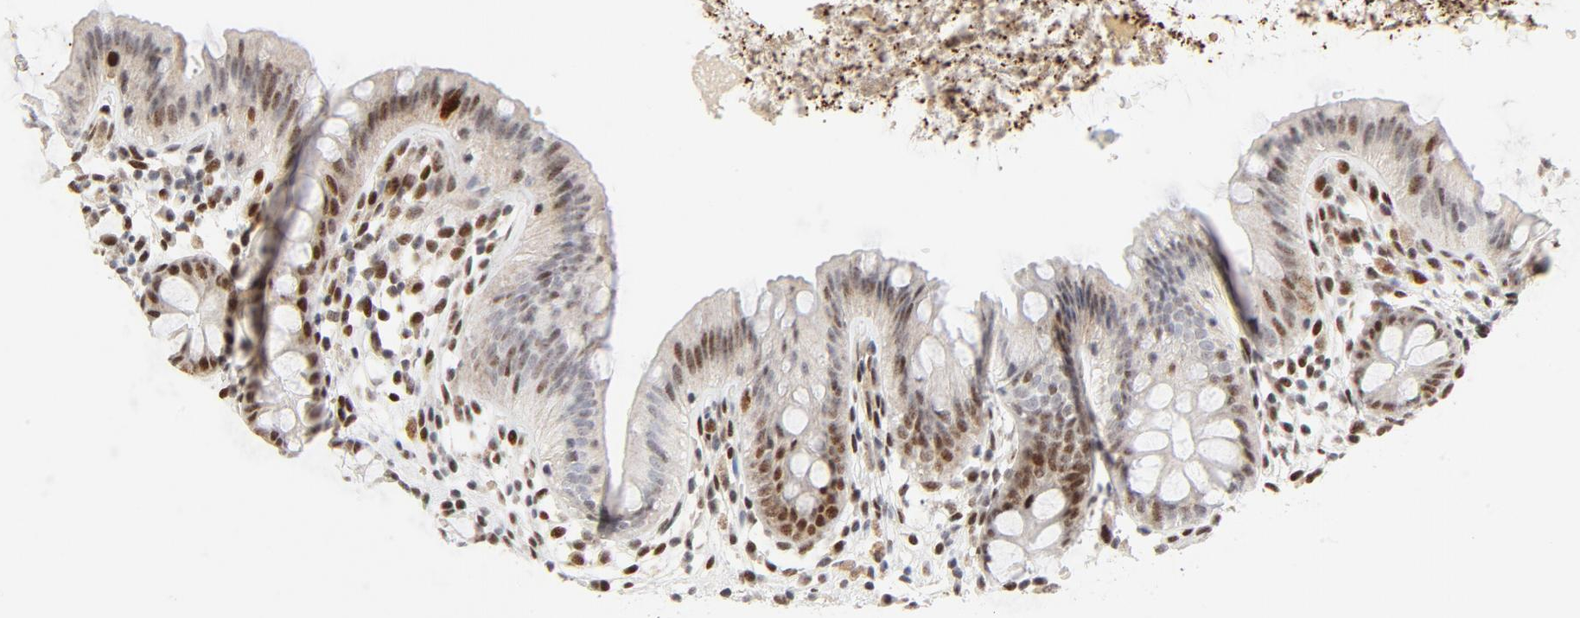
{"staining": {"intensity": "moderate", "quantity": ">75%", "location": "nuclear"}, "tissue": "colon", "cell_type": "Endothelial cells", "image_type": "normal", "snomed": [{"axis": "morphology", "description": "Normal tissue, NOS"}, {"axis": "topography", "description": "Smooth muscle"}, {"axis": "topography", "description": "Colon"}], "caption": "Brown immunohistochemical staining in benign human colon shows moderate nuclear staining in approximately >75% of endothelial cells.", "gene": "GTF2I", "patient": {"sex": "male", "age": 67}}